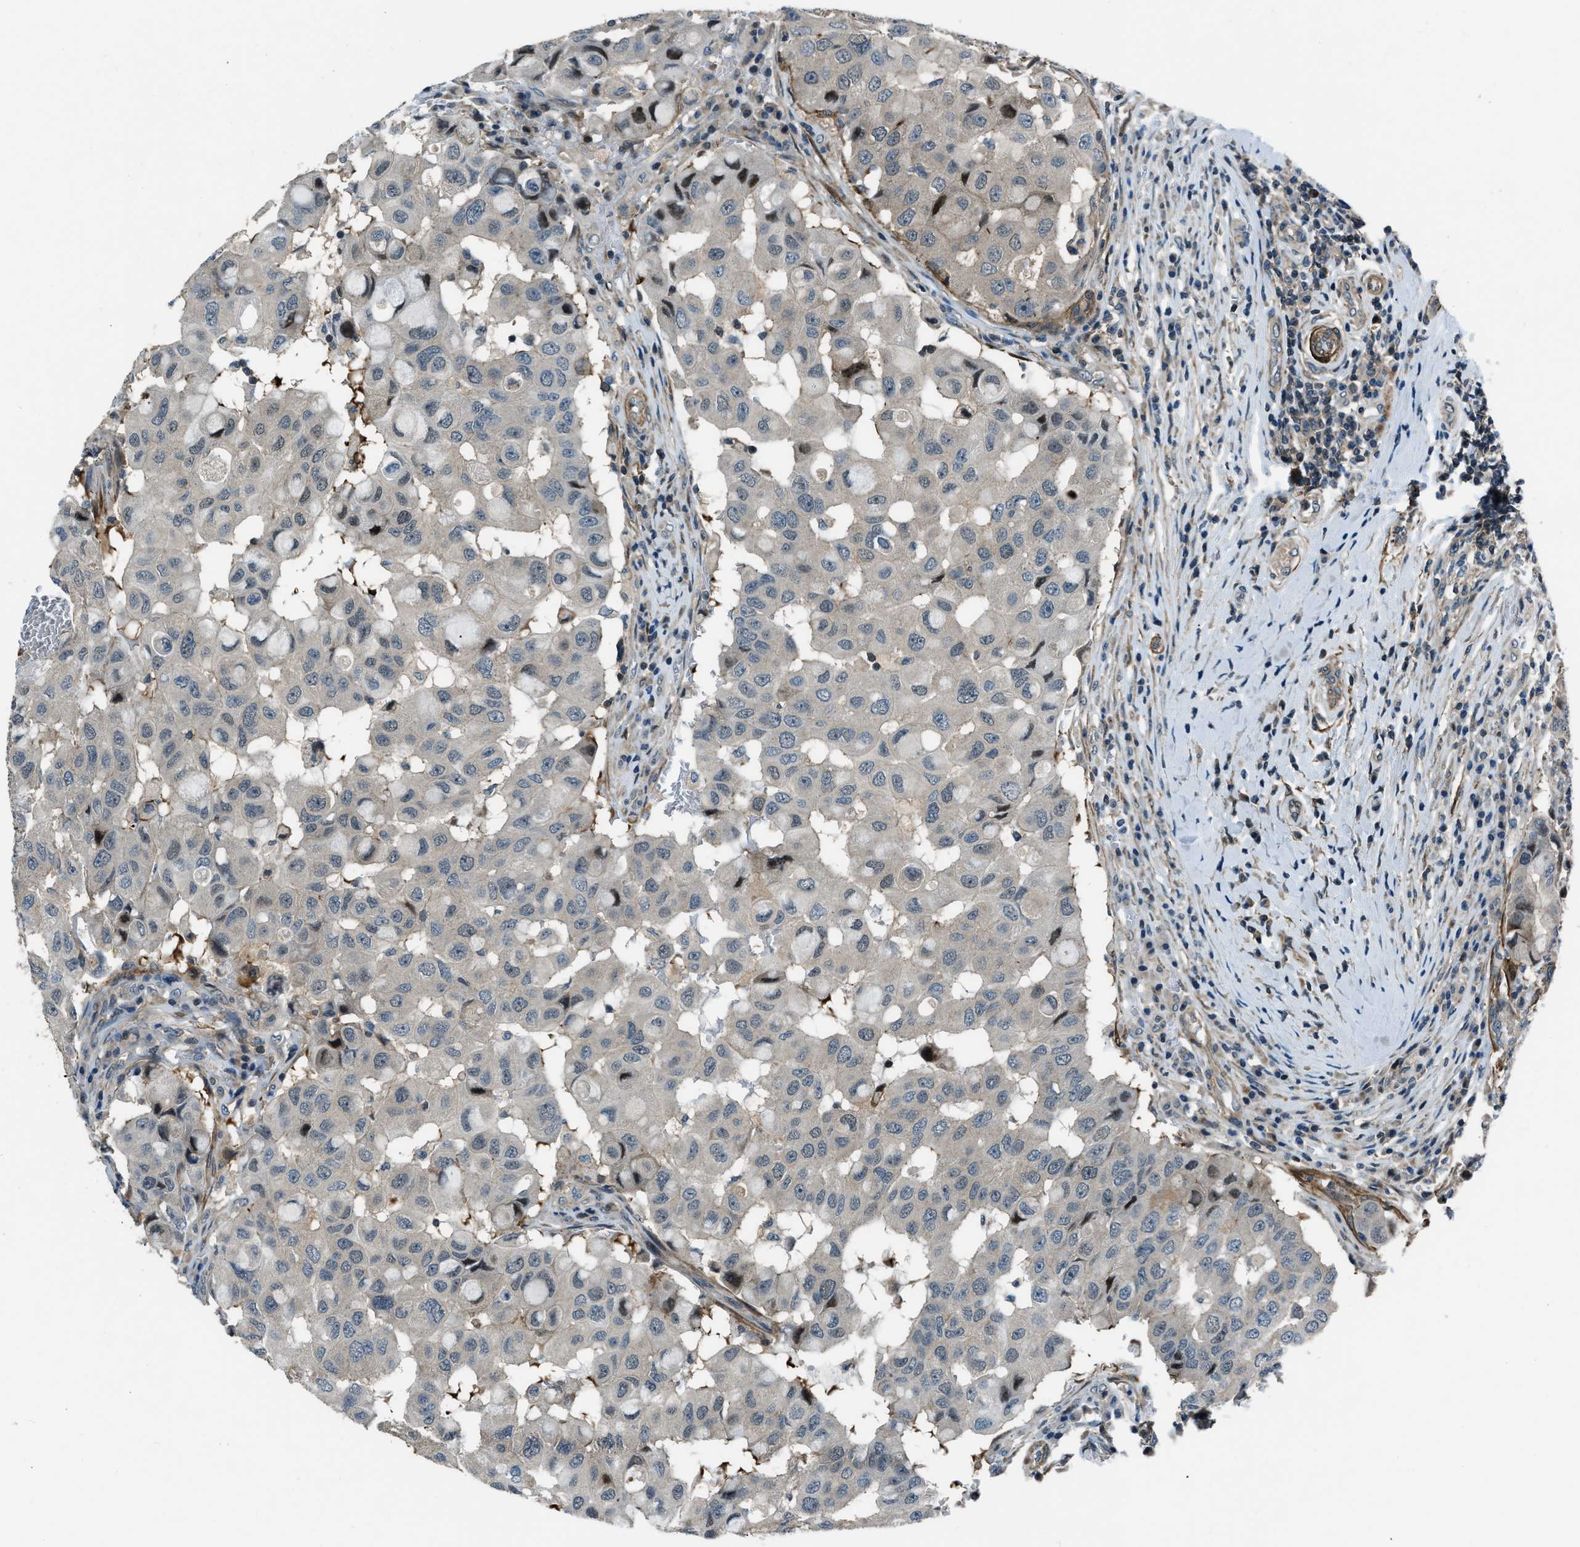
{"staining": {"intensity": "negative", "quantity": "none", "location": "none"}, "tissue": "breast cancer", "cell_type": "Tumor cells", "image_type": "cancer", "snomed": [{"axis": "morphology", "description": "Duct carcinoma"}, {"axis": "topography", "description": "Breast"}], "caption": "This is a image of IHC staining of breast infiltrating ductal carcinoma, which shows no positivity in tumor cells.", "gene": "NUDCD3", "patient": {"sex": "female", "age": 27}}